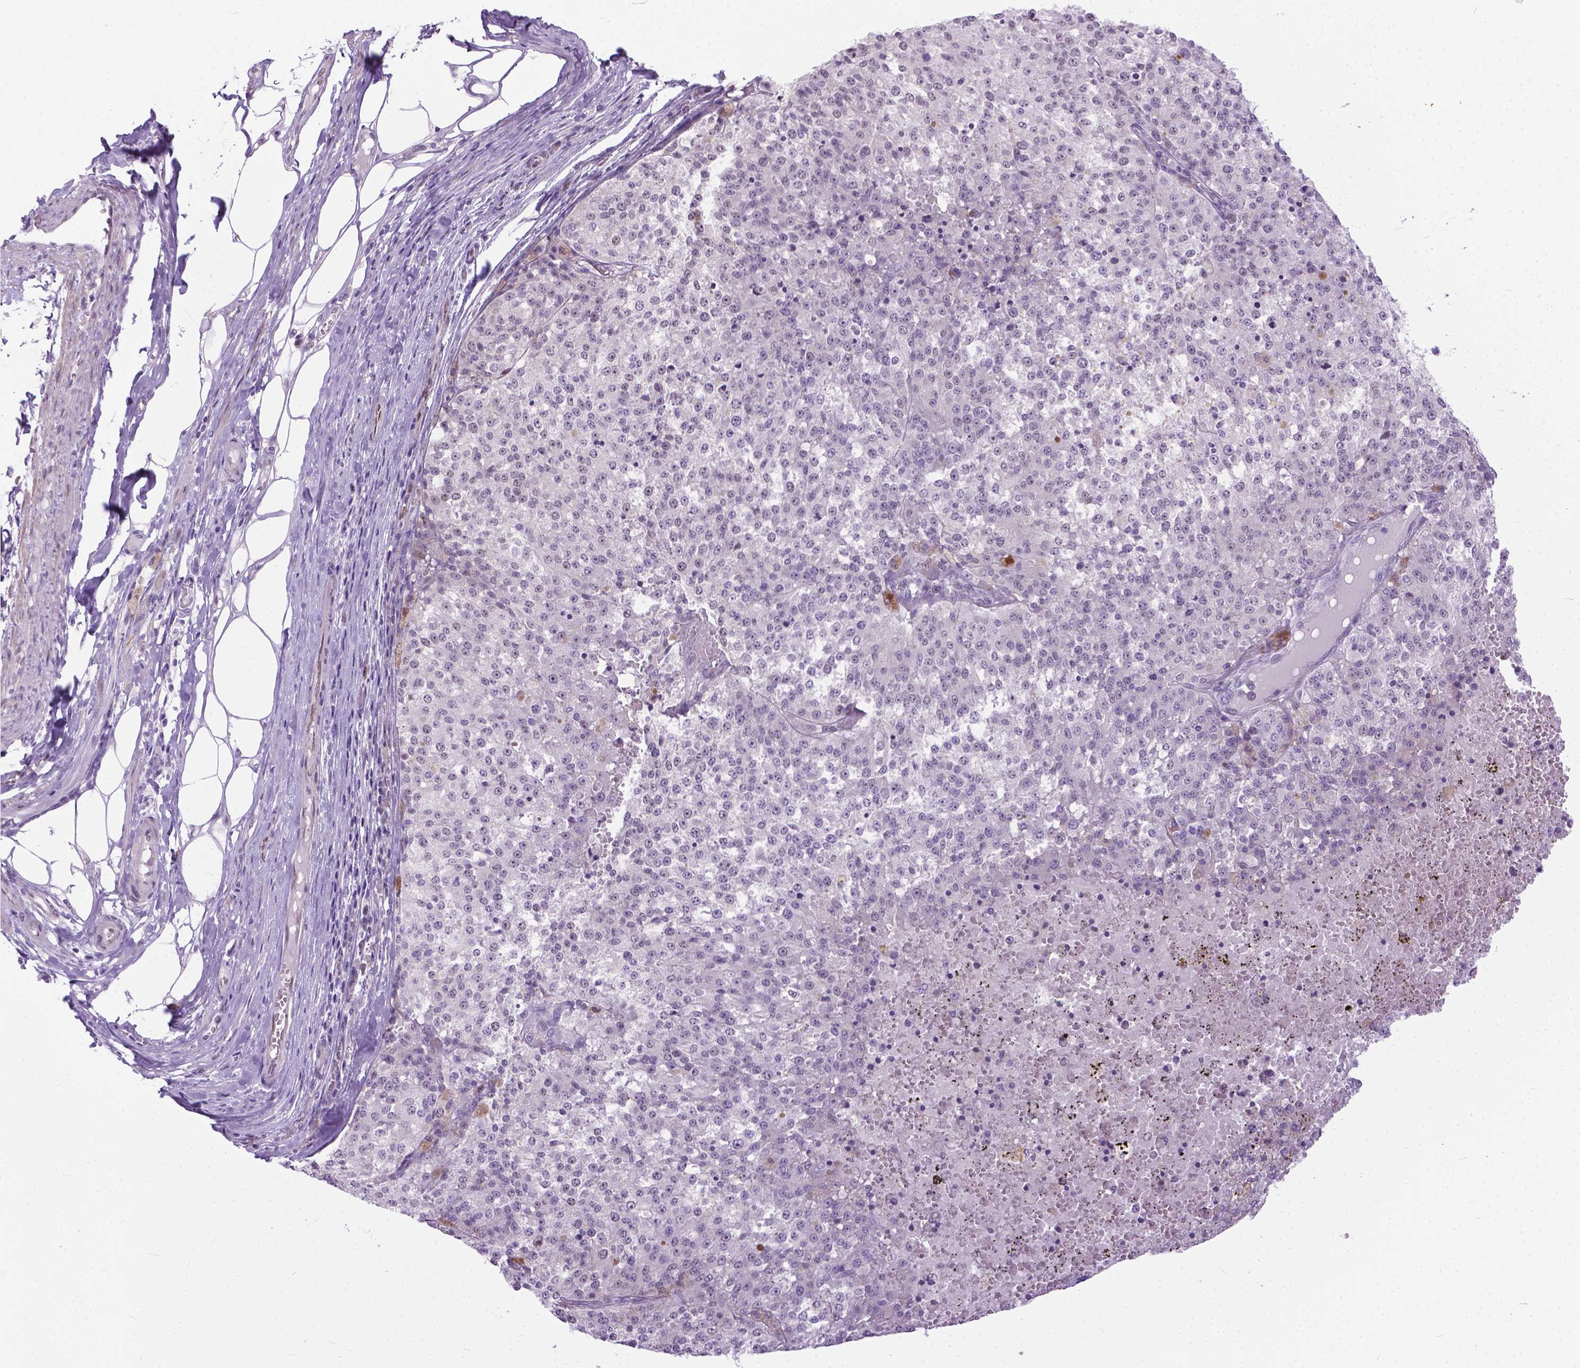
{"staining": {"intensity": "negative", "quantity": "none", "location": "none"}, "tissue": "melanoma", "cell_type": "Tumor cells", "image_type": "cancer", "snomed": [{"axis": "morphology", "description": "Malignant melanoma, Metastatic site"}, {"axis": "topography", "description": "Lymph node"}], "caption": "The image demonstrates no significant staining in tumor cells of melanoma.", "gene": "APCDD1L", "patient": {"sex": "female", "age": 64}}